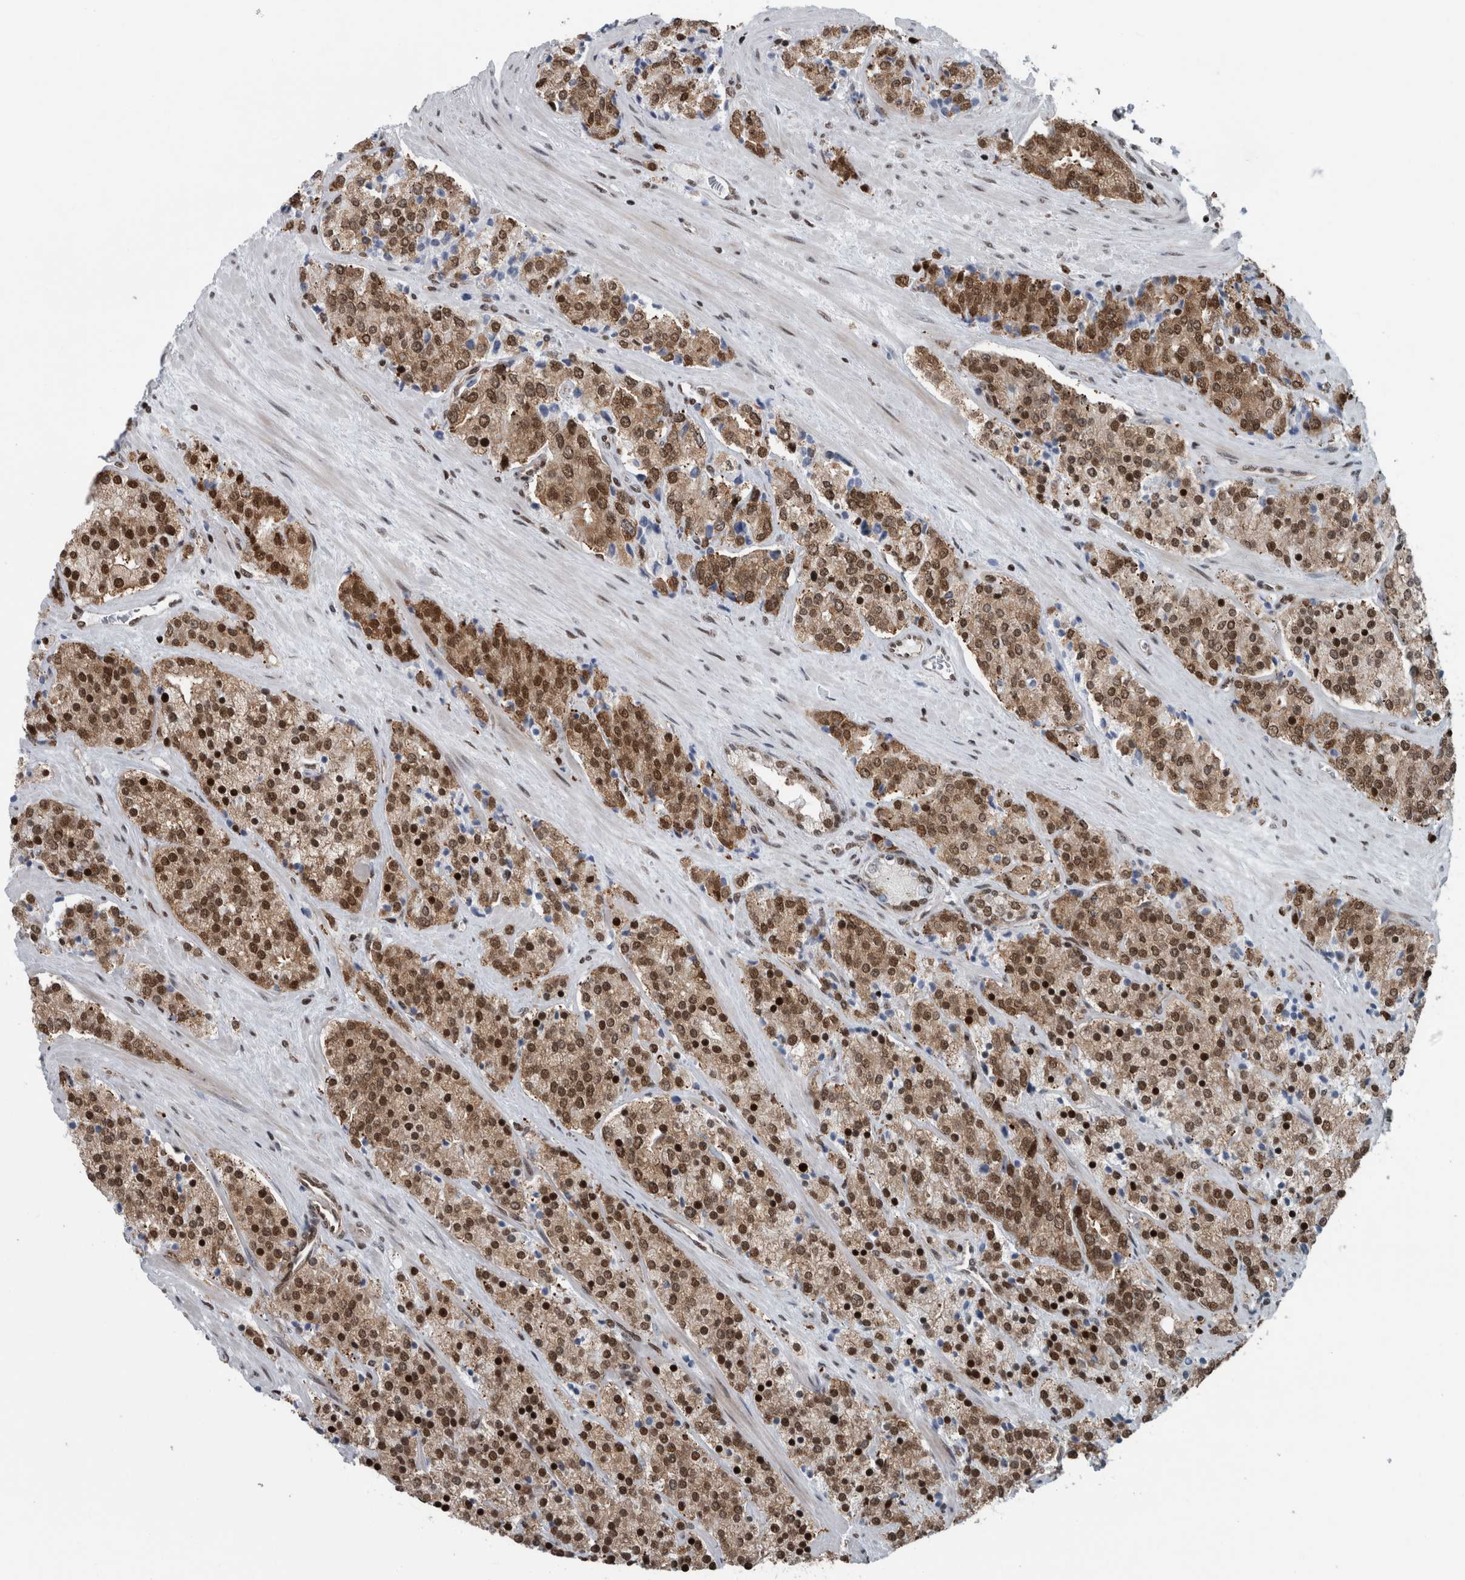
{"staining": {"intensity": "moderate", "quantity": ">75%", "location": "cytoplasmic/membranous,nuclear"}, "tissue": "prostate cancer", "cell_type": "Tumor cells", "image_type": "cancer", "snomed": [{"axis": "morphology", "description": "Adenocarcinoma, High grade"}, {"axis": "topography", "description": "Prostate"}], "caption": "This image displays prostate cancer (adenocarcinoma (high-grade)) stained with immunohistochemistry to label a protein in brown. The cytoplasmic/membranous and nuclear of tumor cells show moderate positivity for the protein. Nuclei are counter-stained blue.", "gene": "DNMT3A", "patient": {"sex": "male", "age": 71}}